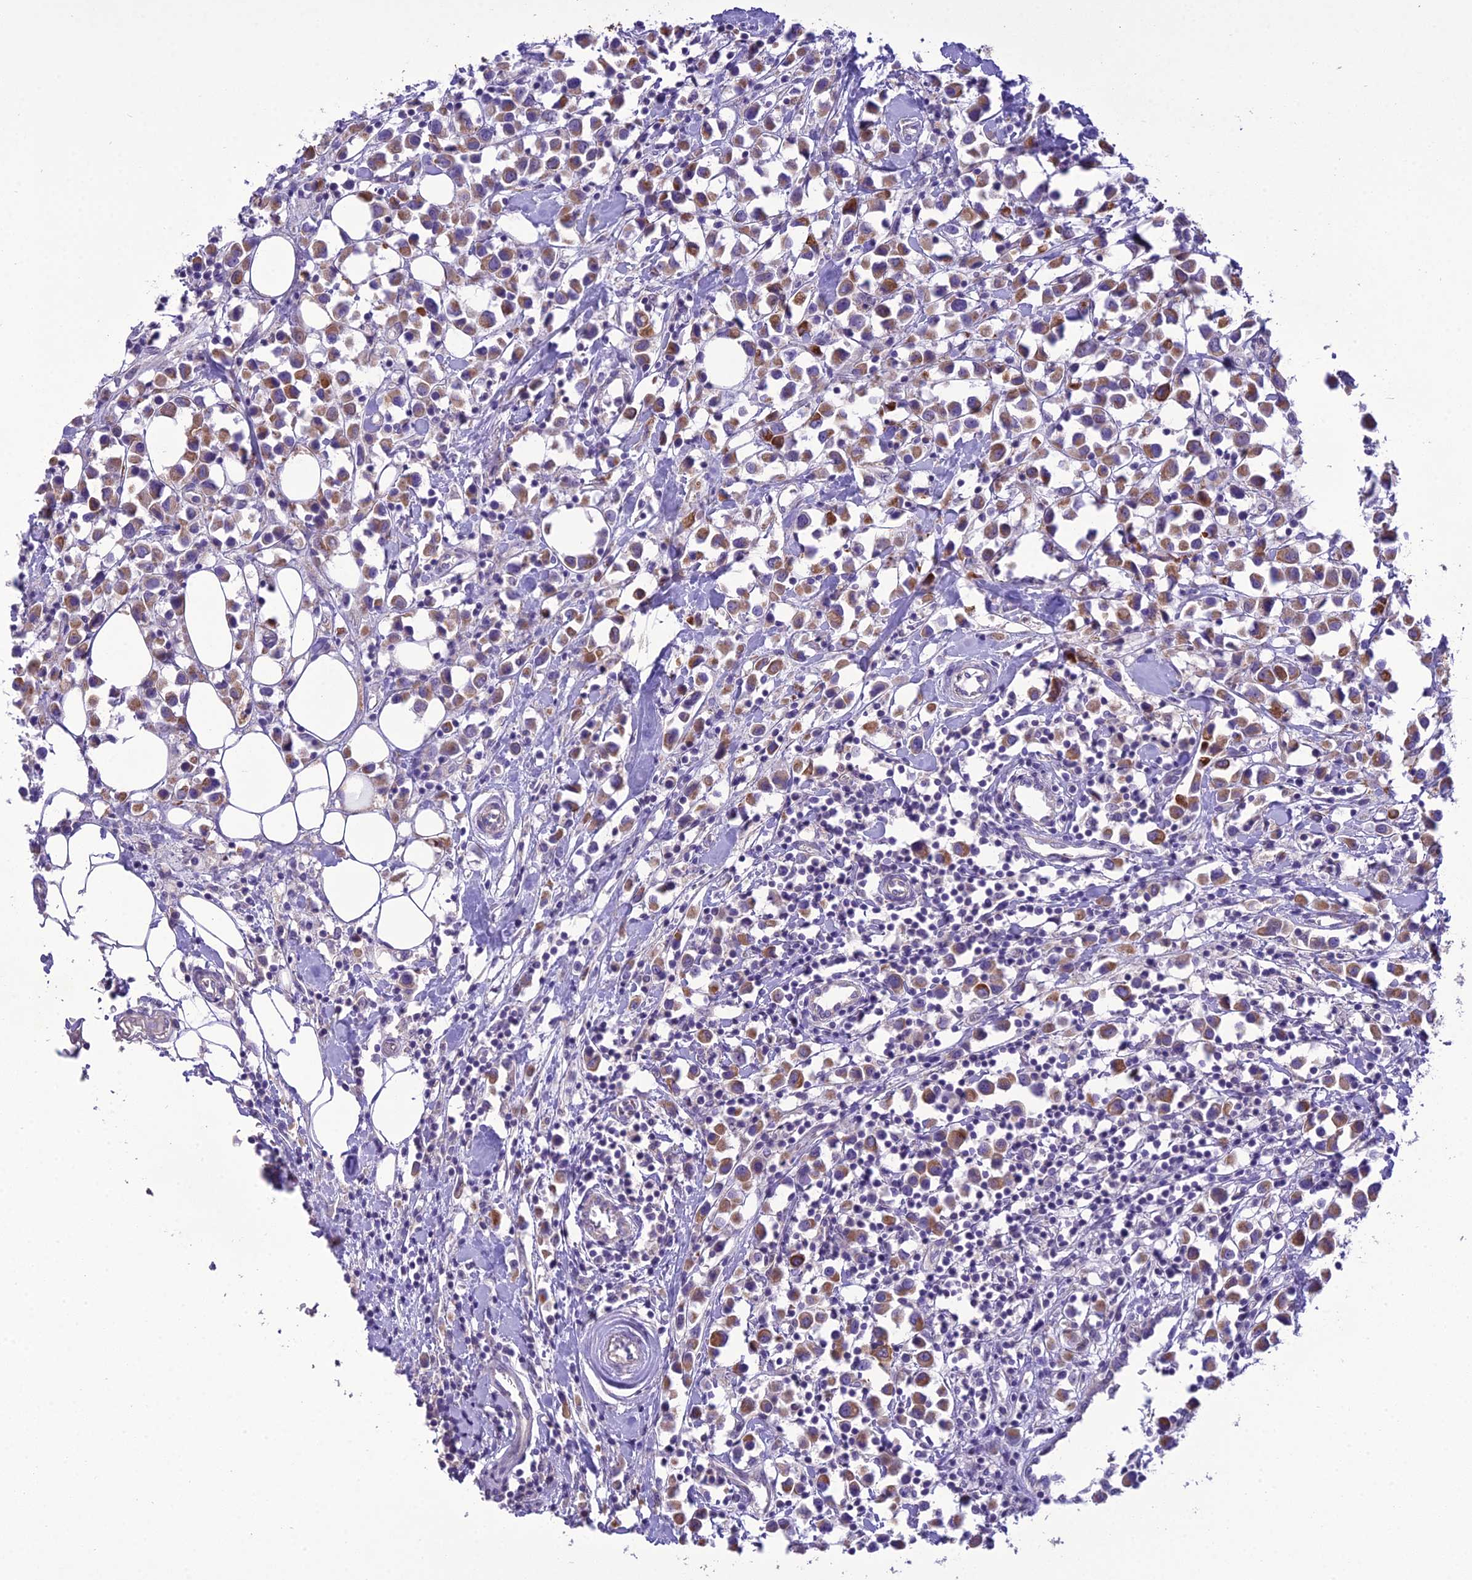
{"staining": {"intensity": "moderate", "quantity": ">75%", "location": "cytoplasmic/membranous"}, "tissue": "breast cancer", "cell_type": "Tumor cells", "image_type": "cancer", "snomed": [{"axis": "morphology", "description": "Duct carcinoma"}, {"axis": "topography", "description": "Breast"}], "caption": "Human invasive ductal carcinoma (breast) stained for a protein (brown) demonstrates moderate cytoplasmic/membranous positive staining in approximately >75% of tumor cells.", "gene": "SCRT1", "patient": {"sex": "female", "age": 61}}